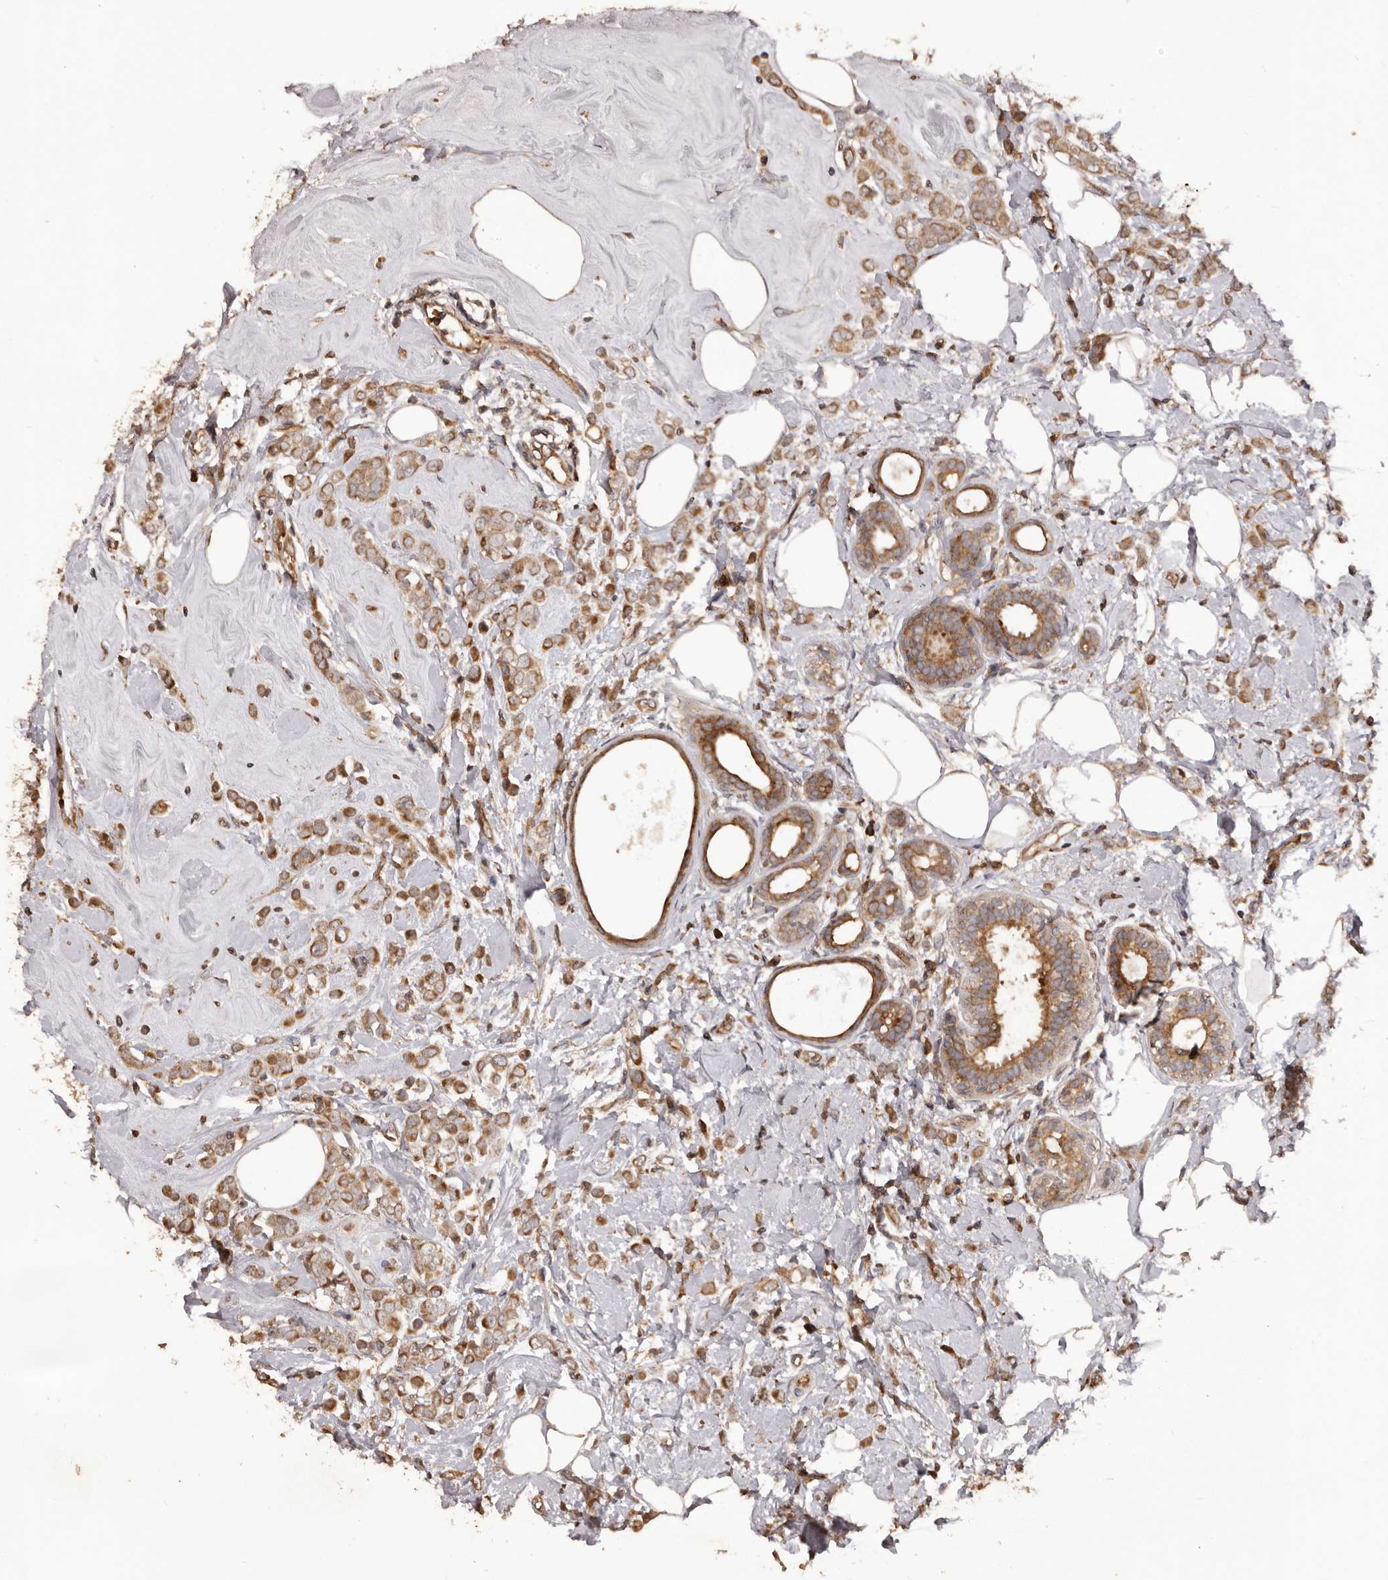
{"staining": {"intensity": "moderate", "quantity": ">75%", "location": "cytoplasmic/membranous"}, "tissue": "breast cancer", "cell_type": "Tumor cells", "image_type": "cancer", "snomed": [{"axis": "morphology", "description": "Lobular carcinoma"}, {"axis": "topography", "description": "Breast"}], "caption": "There is medium levels of moderate cytoplasmic/membranous staining in tumor cells of lobular carcinoma (breast), as demonstrated by immunohistochemical staining (brown color).", "gene": "QRSL1", "patient": {"sex": "female", "age": 47}}